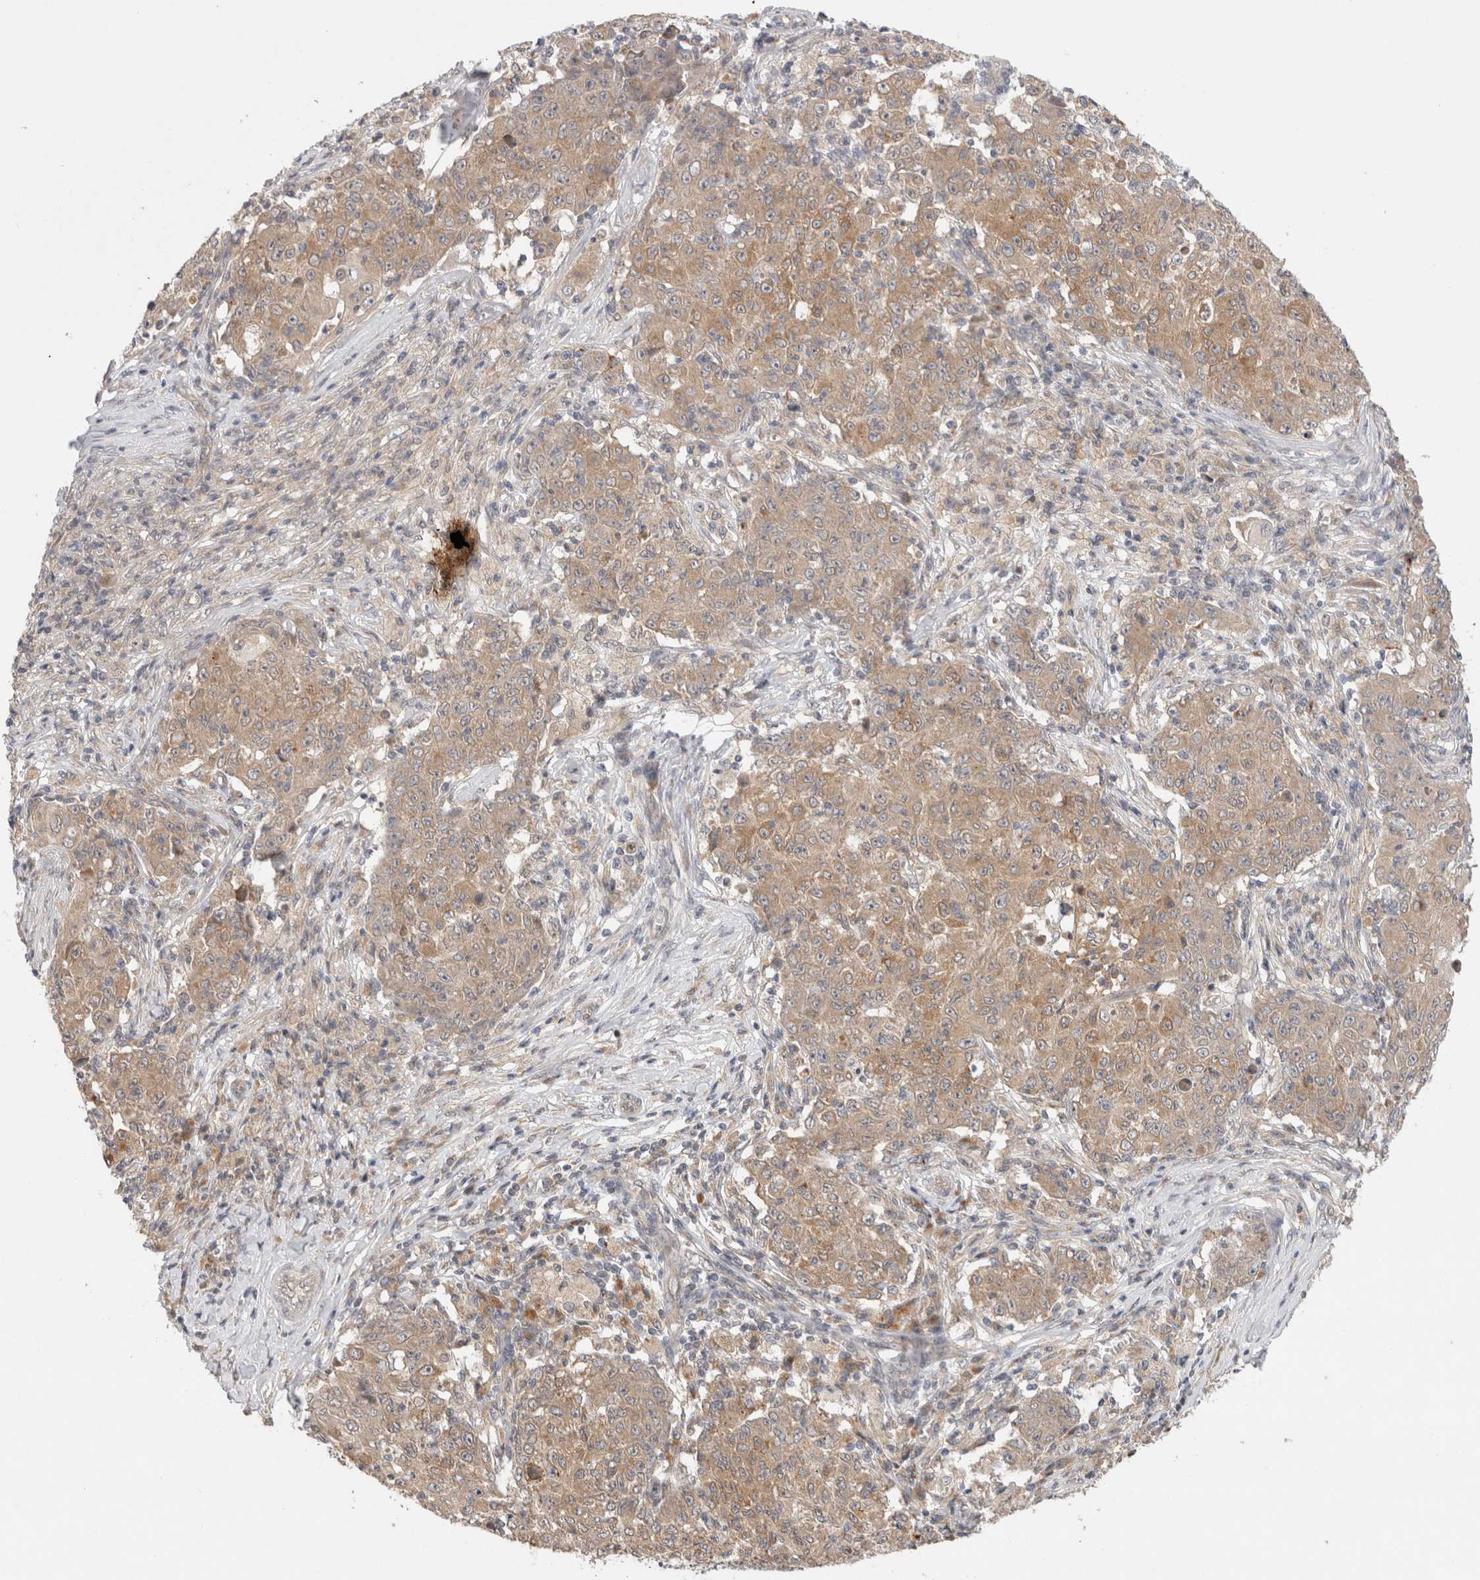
{"staining": {"intensity": "moderate", "quantity": ">75%", "location": "cytoplasmic/membranous"}, "tissue": "ovarian cancer", "cell_type": "Tumor cells", "image_type": "cancer", "snomed": [{"axis": "morphology", "description": "Carcinoma, endometroid"}, {"axis": "topography", "description": "Ovary"}], "caption": "This is a photomicrograph of immunohistochemistry staining of ovarian cancer, which shows moderate expression in the cytoplasmic/membranous of tumor cells.", "gene": "SGK1", "patient": {"sex": "female", "age": 42}}